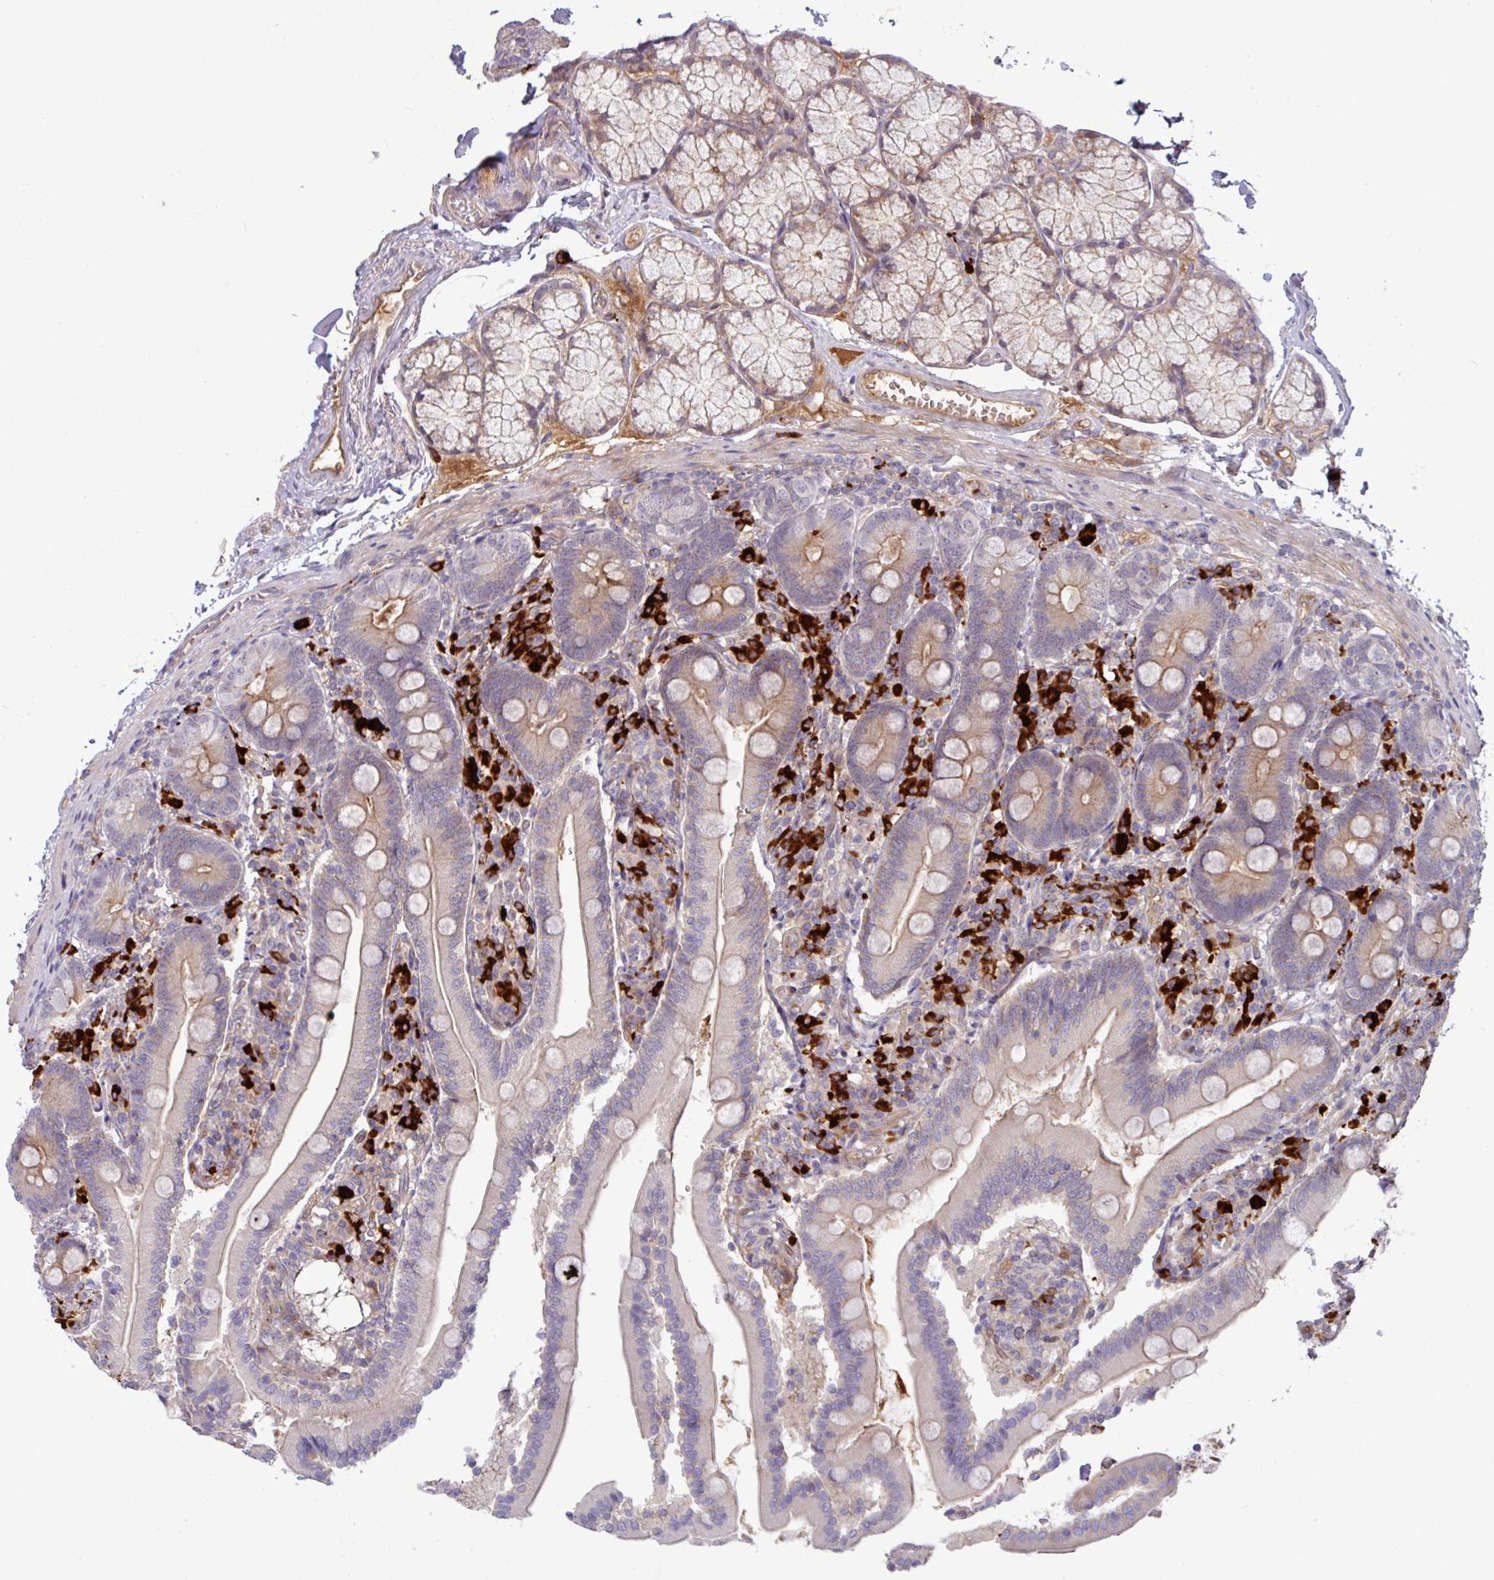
{"staining": {"intensity": "weak", "quantity": "25%-75%", "location": "cytoplasmic/membranous"}, "tissue": "duodenum", "cell_type": "Glandular cells", "image_type": "normal", "snomed": [{"axis": "morphology", "description": "Normal tissue, NOS"}, {"axis": "topography", "description": "Duodenum"}], "caption": "A low amount of weak cytoplasmic/membranous expression is present in approximately 25%-75% of glandular cells in benign duodenum. (brown staining indicates protein expression, while blue staining denotes nuclei).", "gene": "B4GALNT4", "patient": {"sex": "female", "age": 67}}